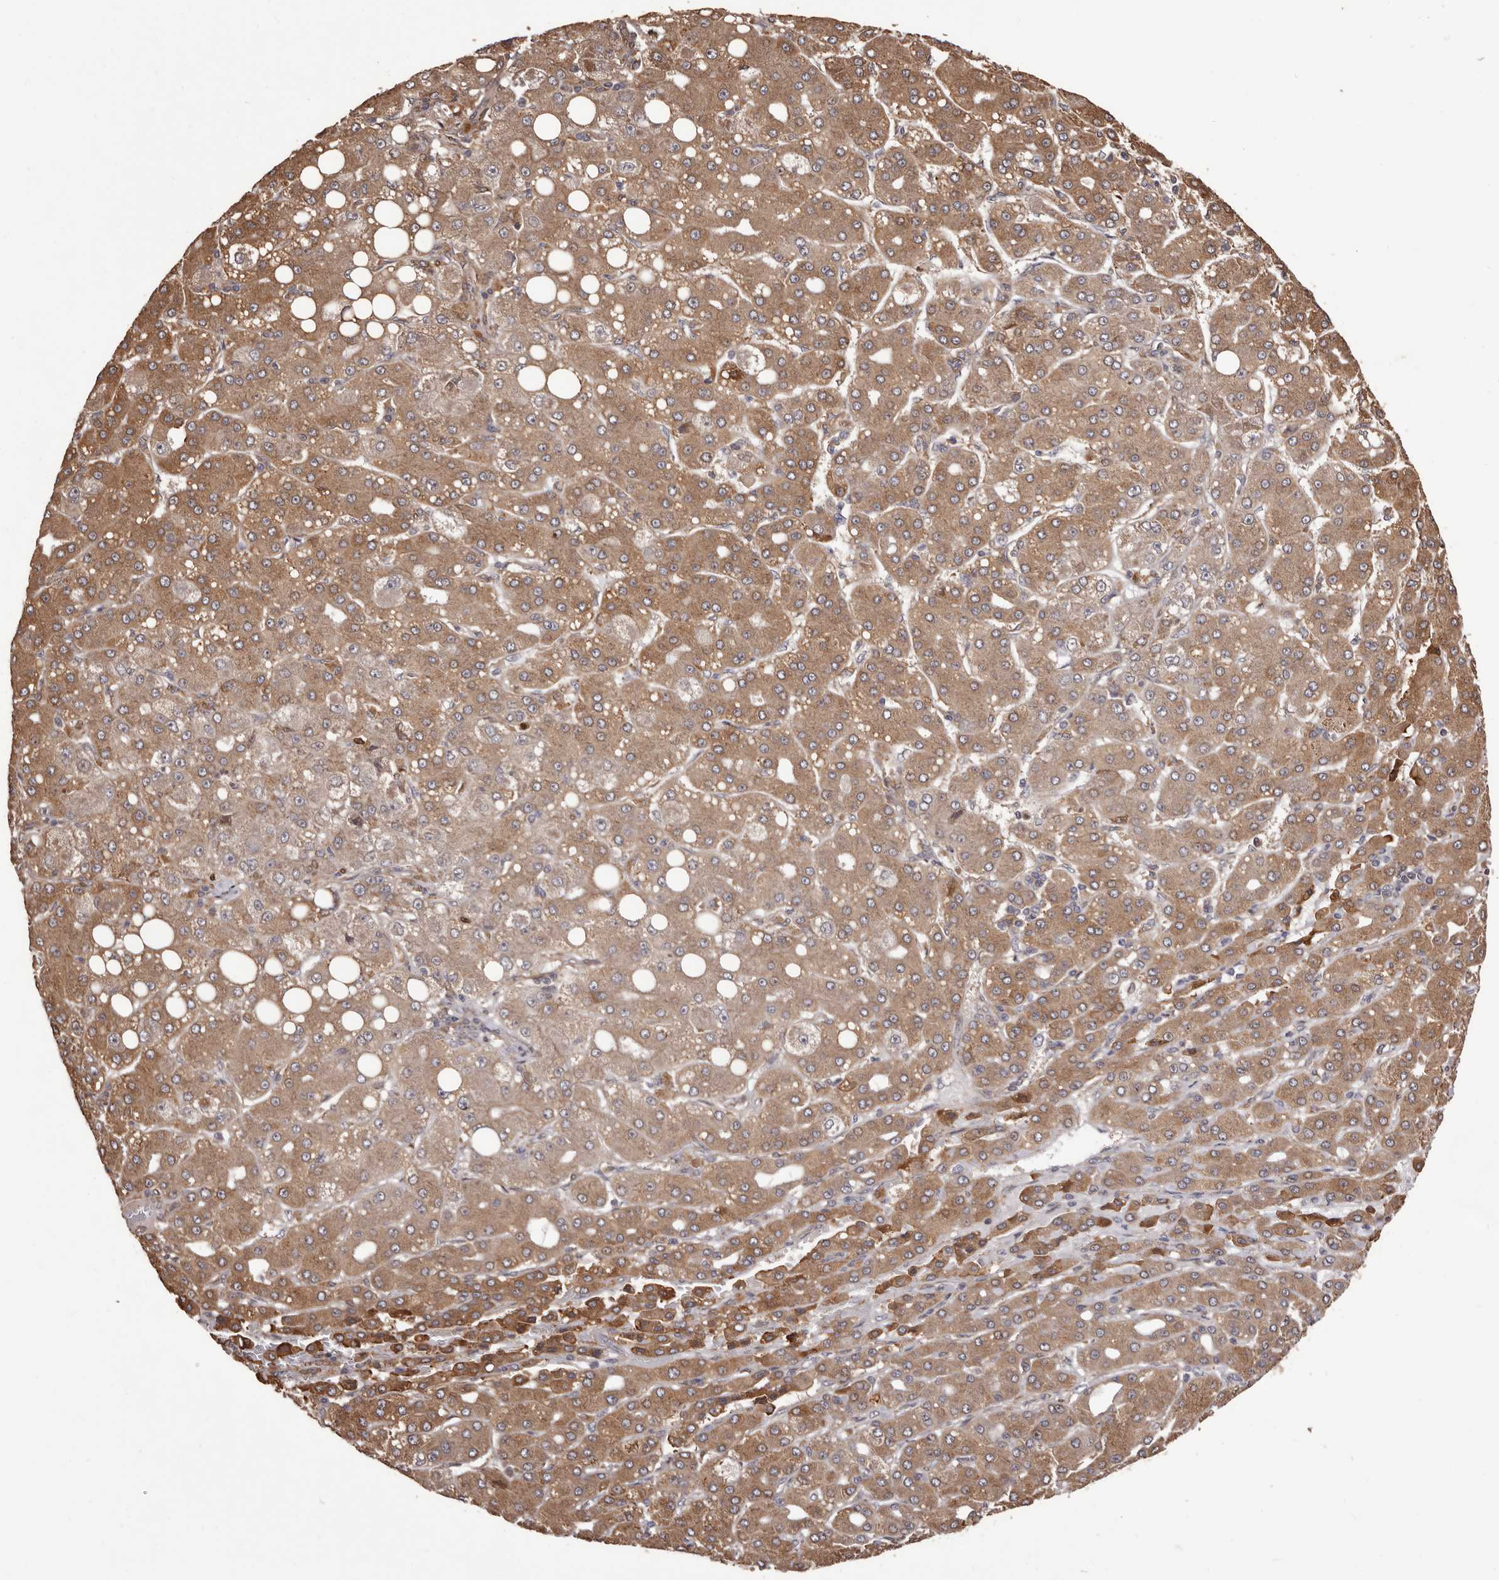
{"staining": {"intensity": "moderate", "quantity": ">75%", "location": "cytoplasmic/membranous"}, "tissue": "liver cancer", "cell_type": "Tumor cells", "image_type": "cancer", "snomed": [{"axis": "morphology", "description": "Carcinoma, Hepatocellular, NOS"}, {"axis": "topography", "description": "Liver"}], "caption": "Liver cancer (hepatocellular carcinoma) stained for a protein (brown) demonstrates moderate cytoplasmic/membranous positive expression in about >75% of tumor cells.", "gene": "ZCCHC7", "patient": {"sex": "male", "age": 65}}